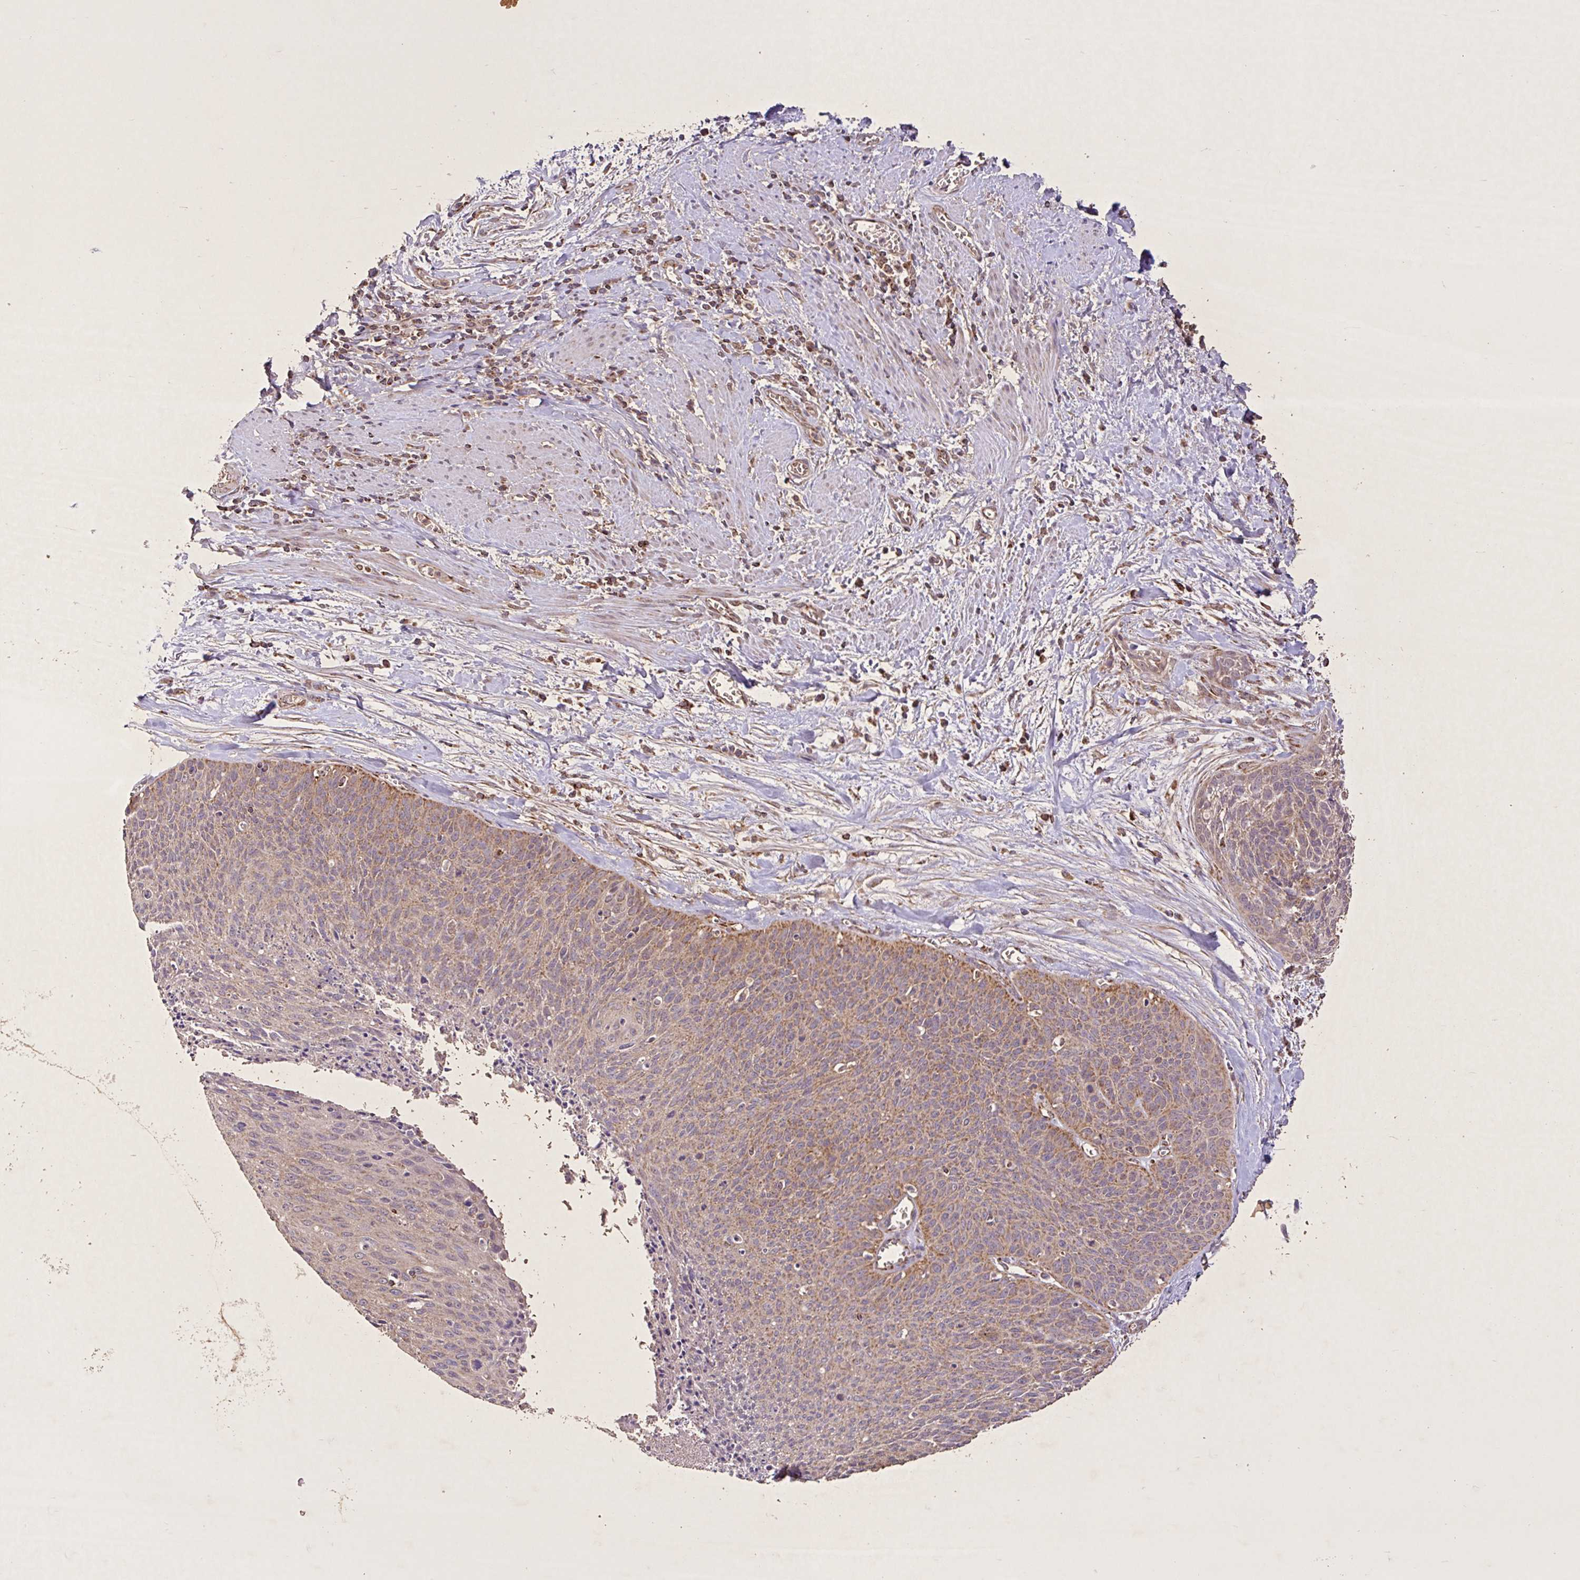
{"staining": {"intensity": "weak", "quantity": ">75%", "location": "cytoplasmic/membranous"}, "tissue": "cervical cancer", "cell_type": "Tumor cells", "image_type": "cancer", "snomed": [{"axis": "morphology", "description": "Squamous cell carcinoma, NOS"}, {"axis": "topography", "description": "Cervix"}], "caption": "Human cervical squamous cell carcinoma stained with a brown dye shows weak cytoplasmic/membranous positive expression in approximately >75% of tumor cells.", "gene": "AGK", "patient": {"sex": "female", "age": 55}}